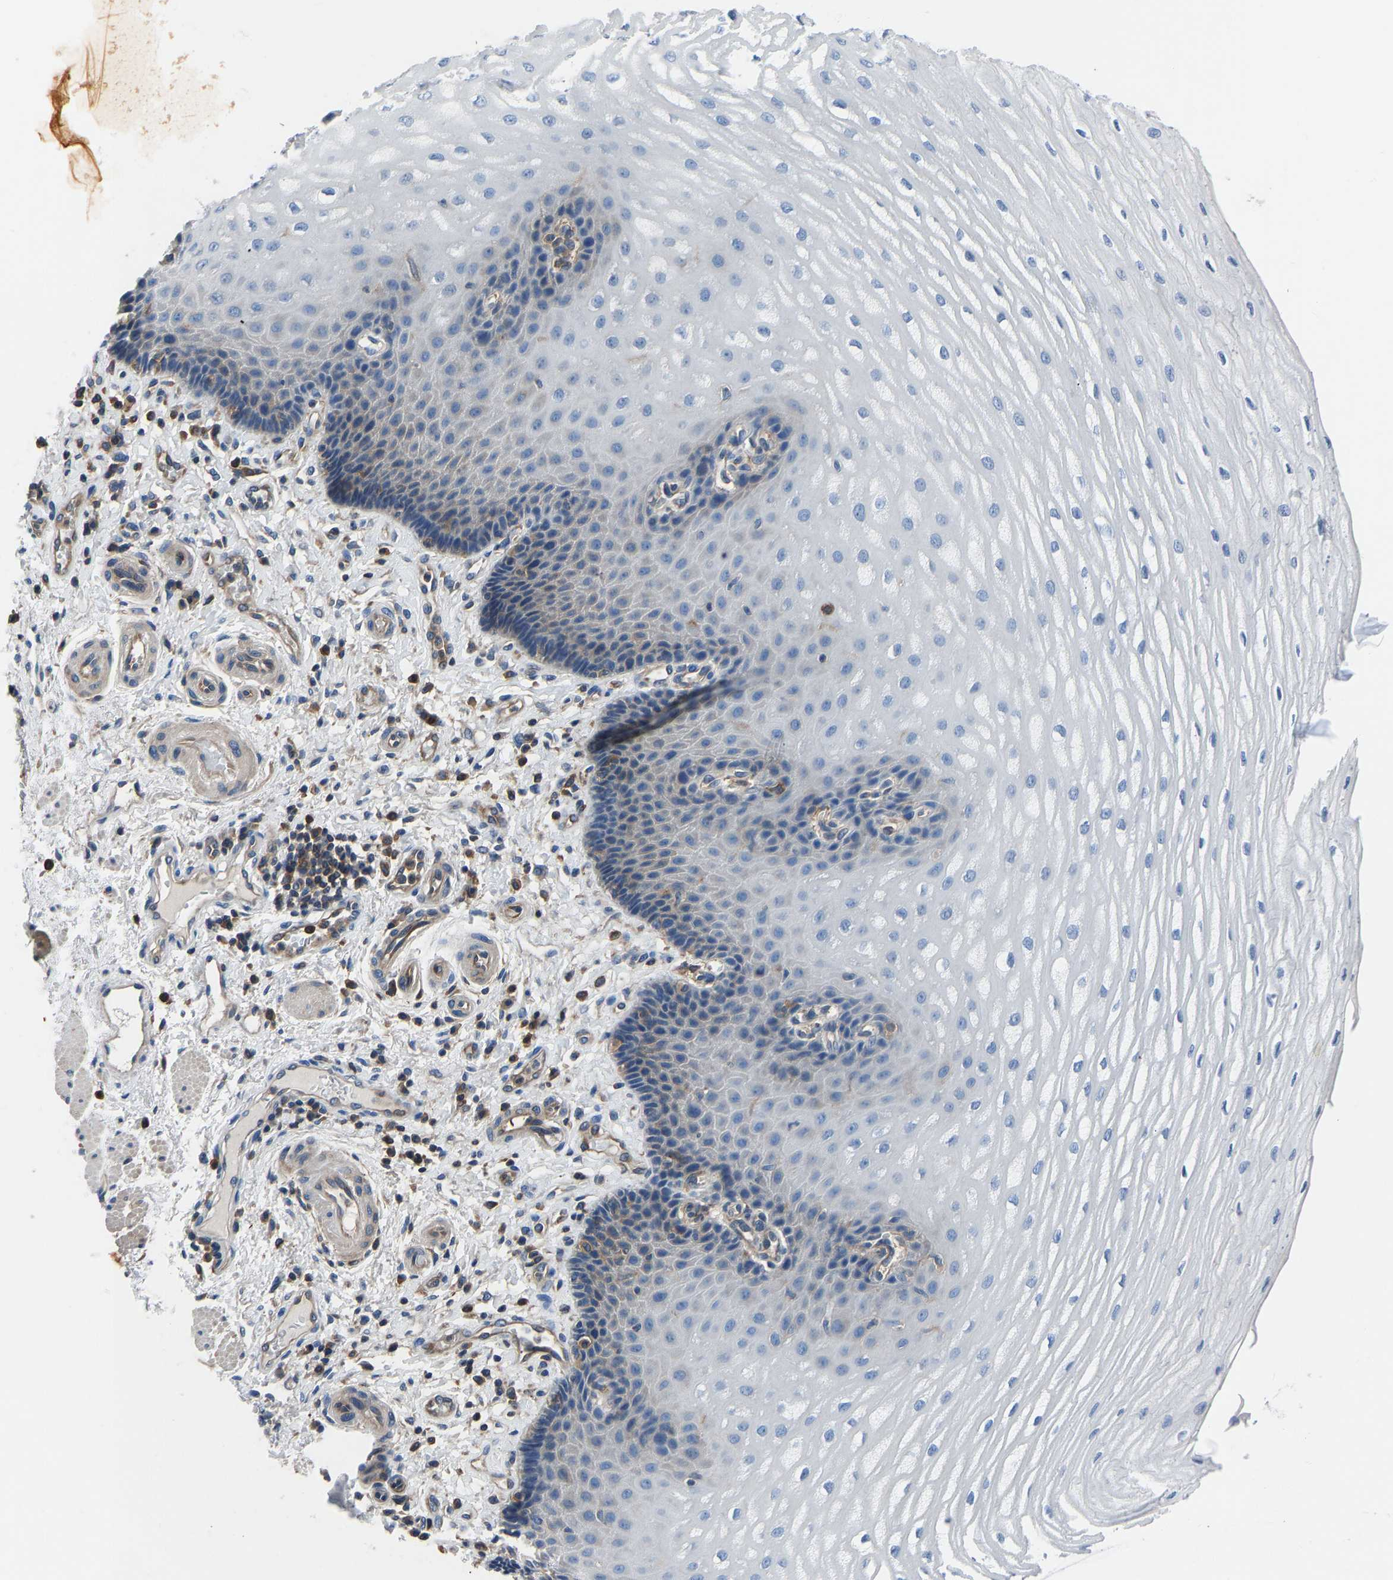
{"staining": {"intensity": "weak", "quantity": "<25%", "location": "cytoplasmic/membranous"}, "tissue": "esophagus", "cell_type": "Squamous epithelial cells", "image_type": "normal", "snomed": [{"axis": "morphology", "description": "Normal tissue, NOS"}, {"axis": "topography", "description": "Esophagus"}], "caption": "Protein analysis of unremarkable esophagus reveals no significant staining in squamous epithelial cells.", "gene": "PRKAR1A", "patient": {"sex": "male", "age": 54}}